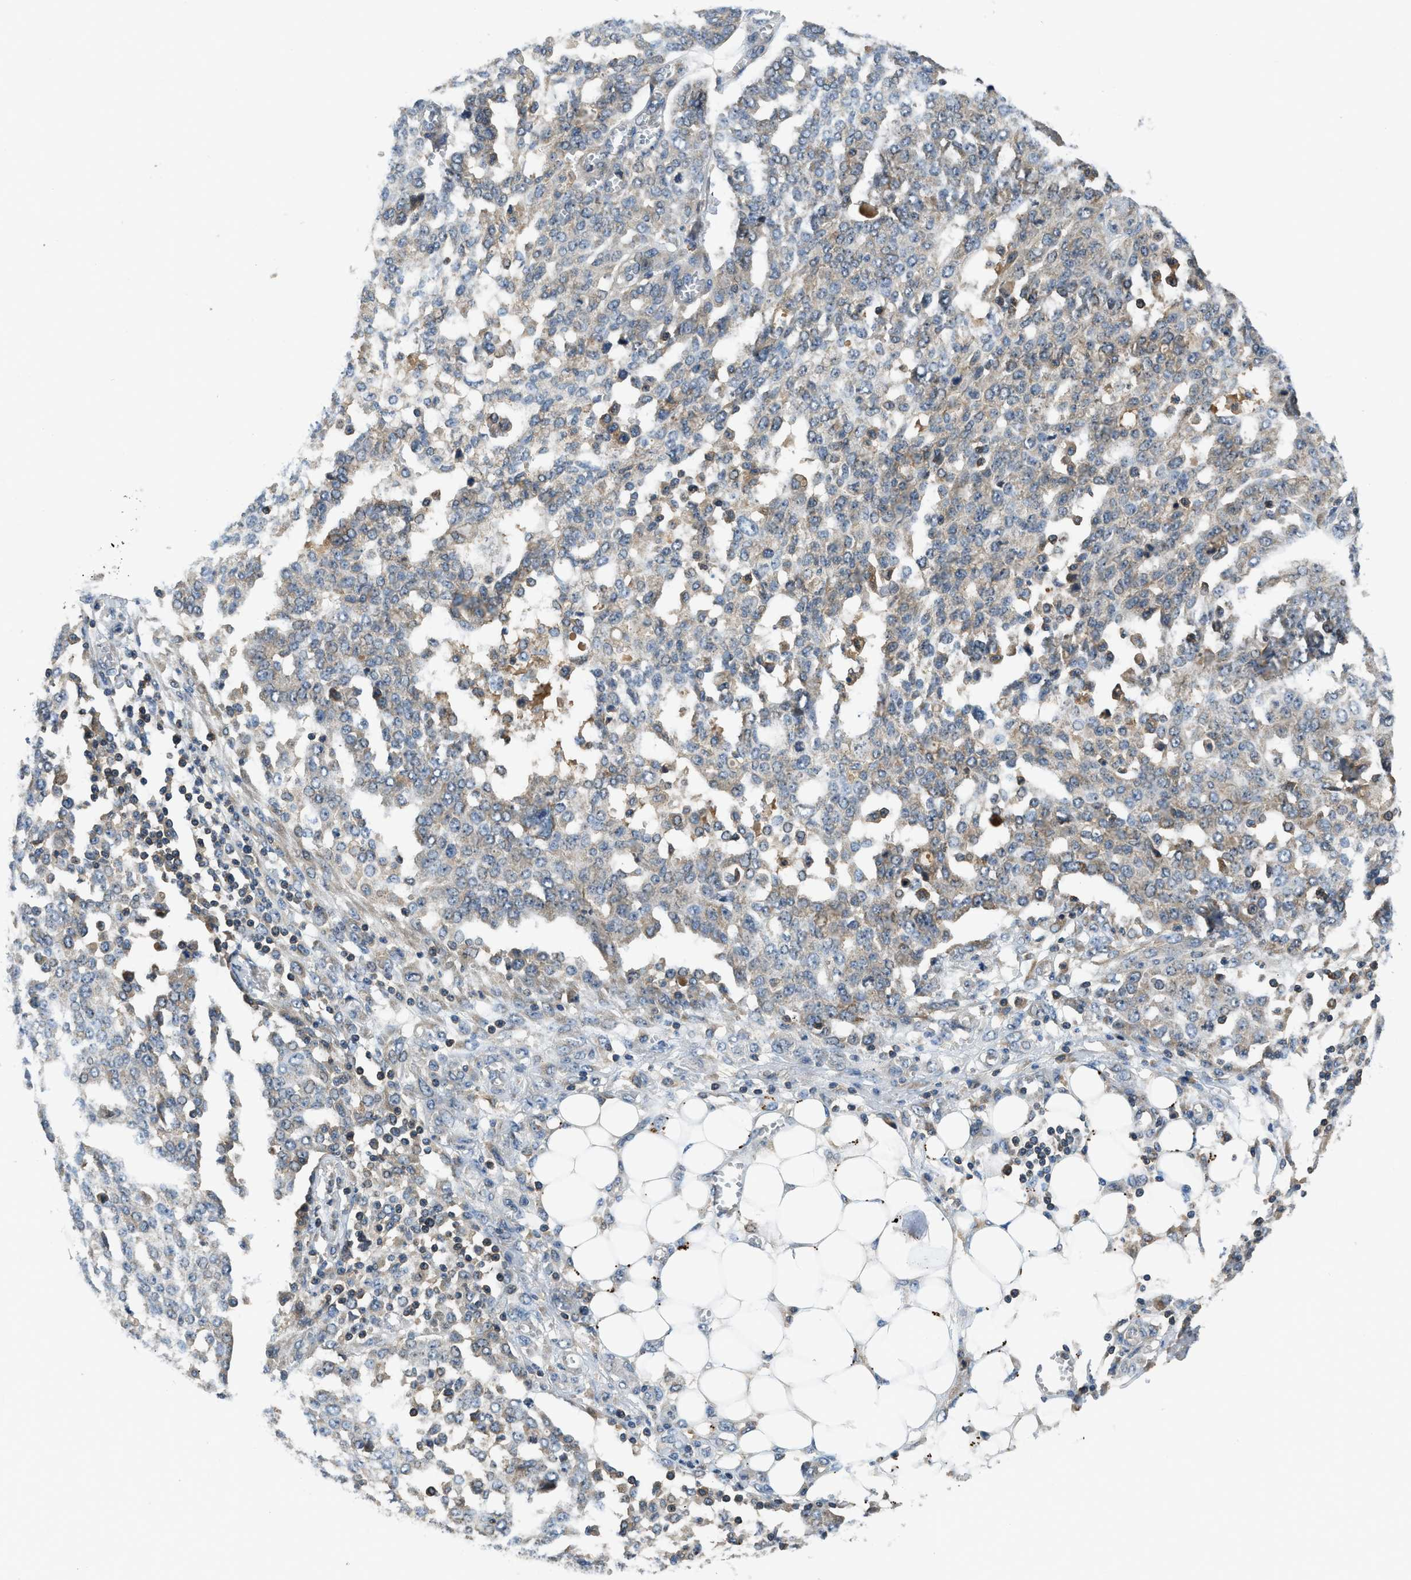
{"staining": {"intensity": "weak", "quantity": "<25%", "location": "cytoplasmic/membranous"}, "tissue": "ovarian cancer", "cell_type": "Tumor cells", "image_type": "cancer", "snomed": [{"axis": "morphology", "description": "Cystadenocarcinoma, serous, NOS"}, {"axis": "topography", "description": "Soft tissue"}, {"axis": "topography", "description": "Ovary"}], "caption": "Immunohistochemical staining of ovarian cancer exhibits no significant positivity in tumor cells.", "gene": "PAFAH2", "patient": {"sex": "female", "age": 57}}